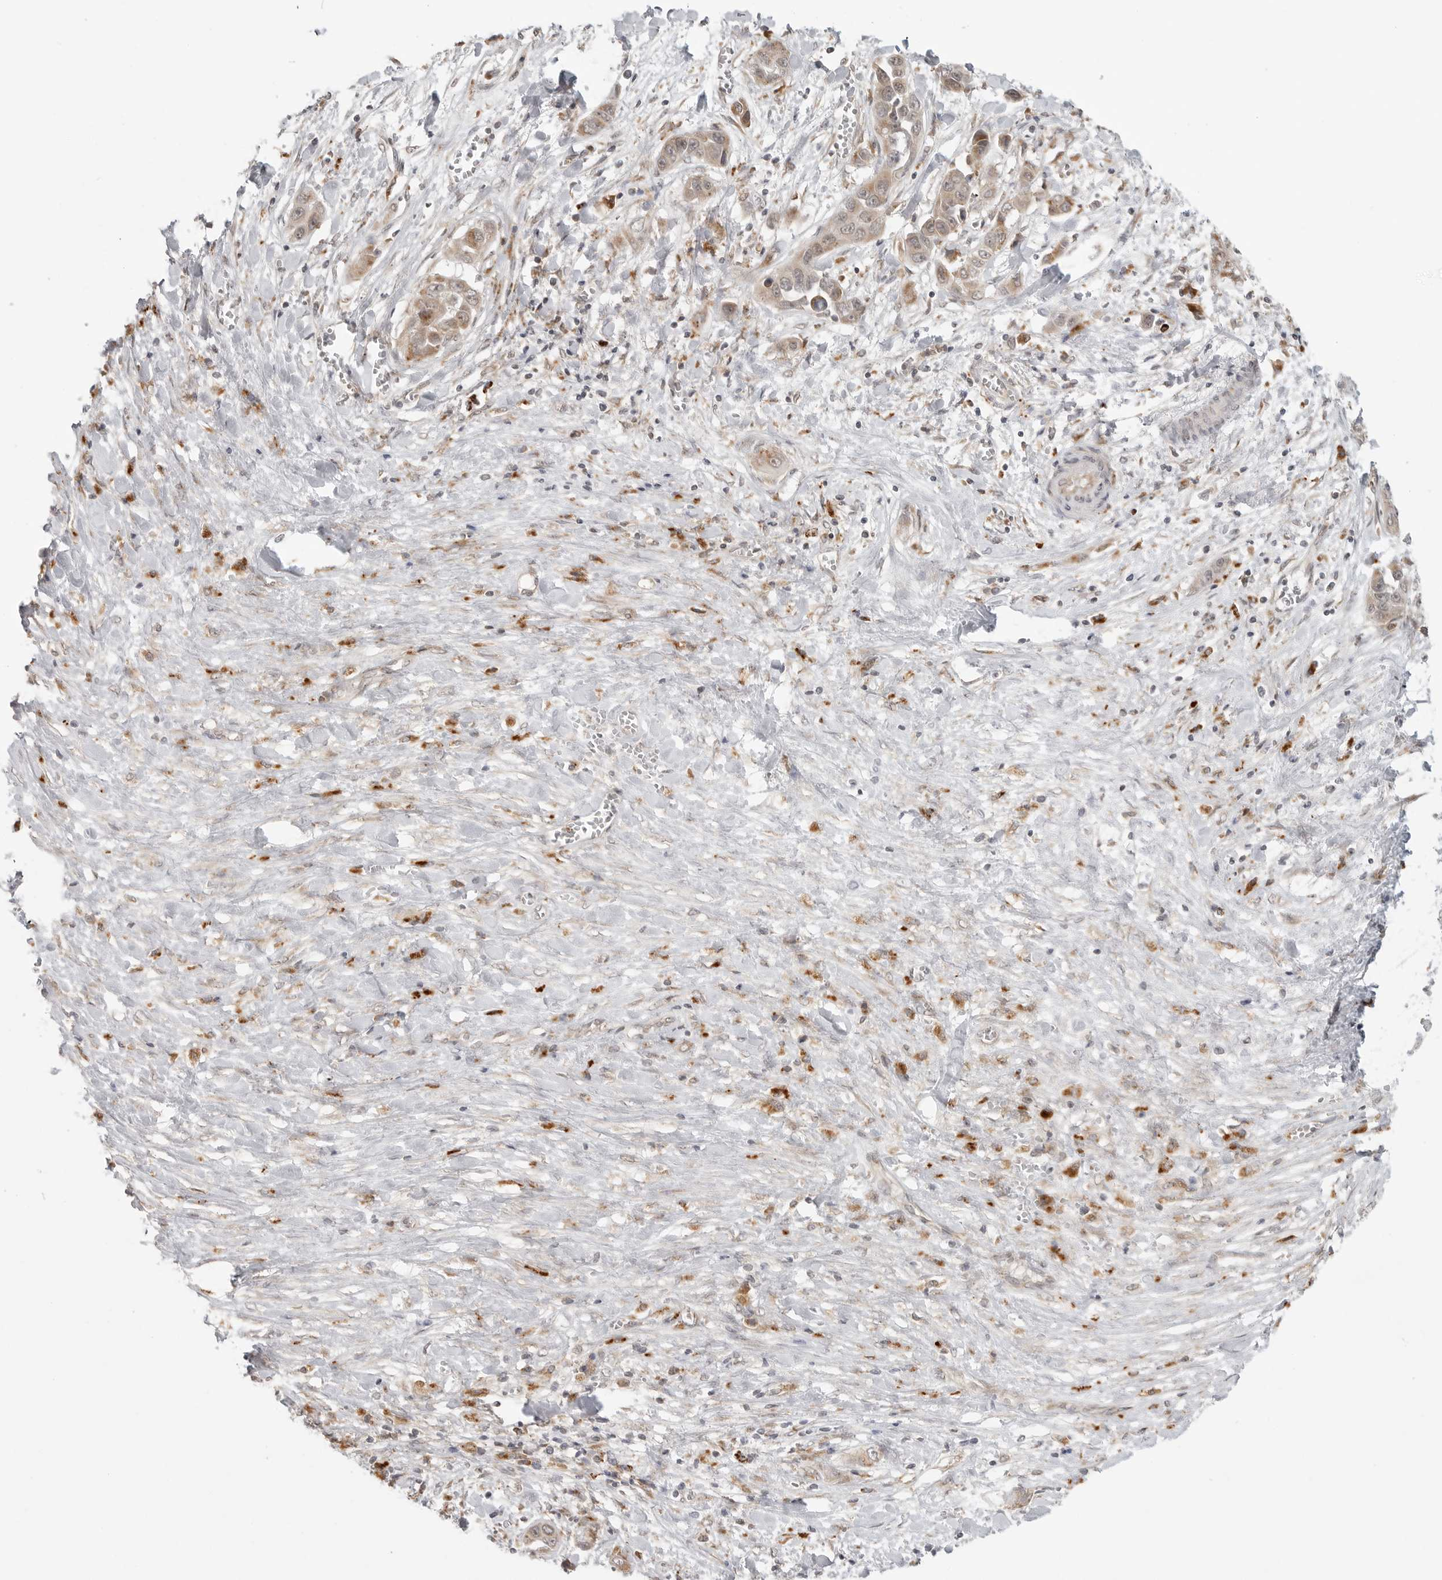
{"staining": {"intensity": "weak", "quantity": ">75%", "location": "cytoplasmic/membranous"}, "tissue": "liver cancer", "cell_type": "Tumor cells", "image_type": "cancer", "snomed": [{"axis": "morphology", "description": "Cholangiocarcinoma"}, {"axis": "topography", "description": "Liver"}], "caption": "Immunohistochemical staining of human liver cancer displays weak cytoplasmic/membranous protein positivity in approximately >75% of tumor cells.", "gene": "KALRN", "patient": {"sex": "female", "age": 52}}